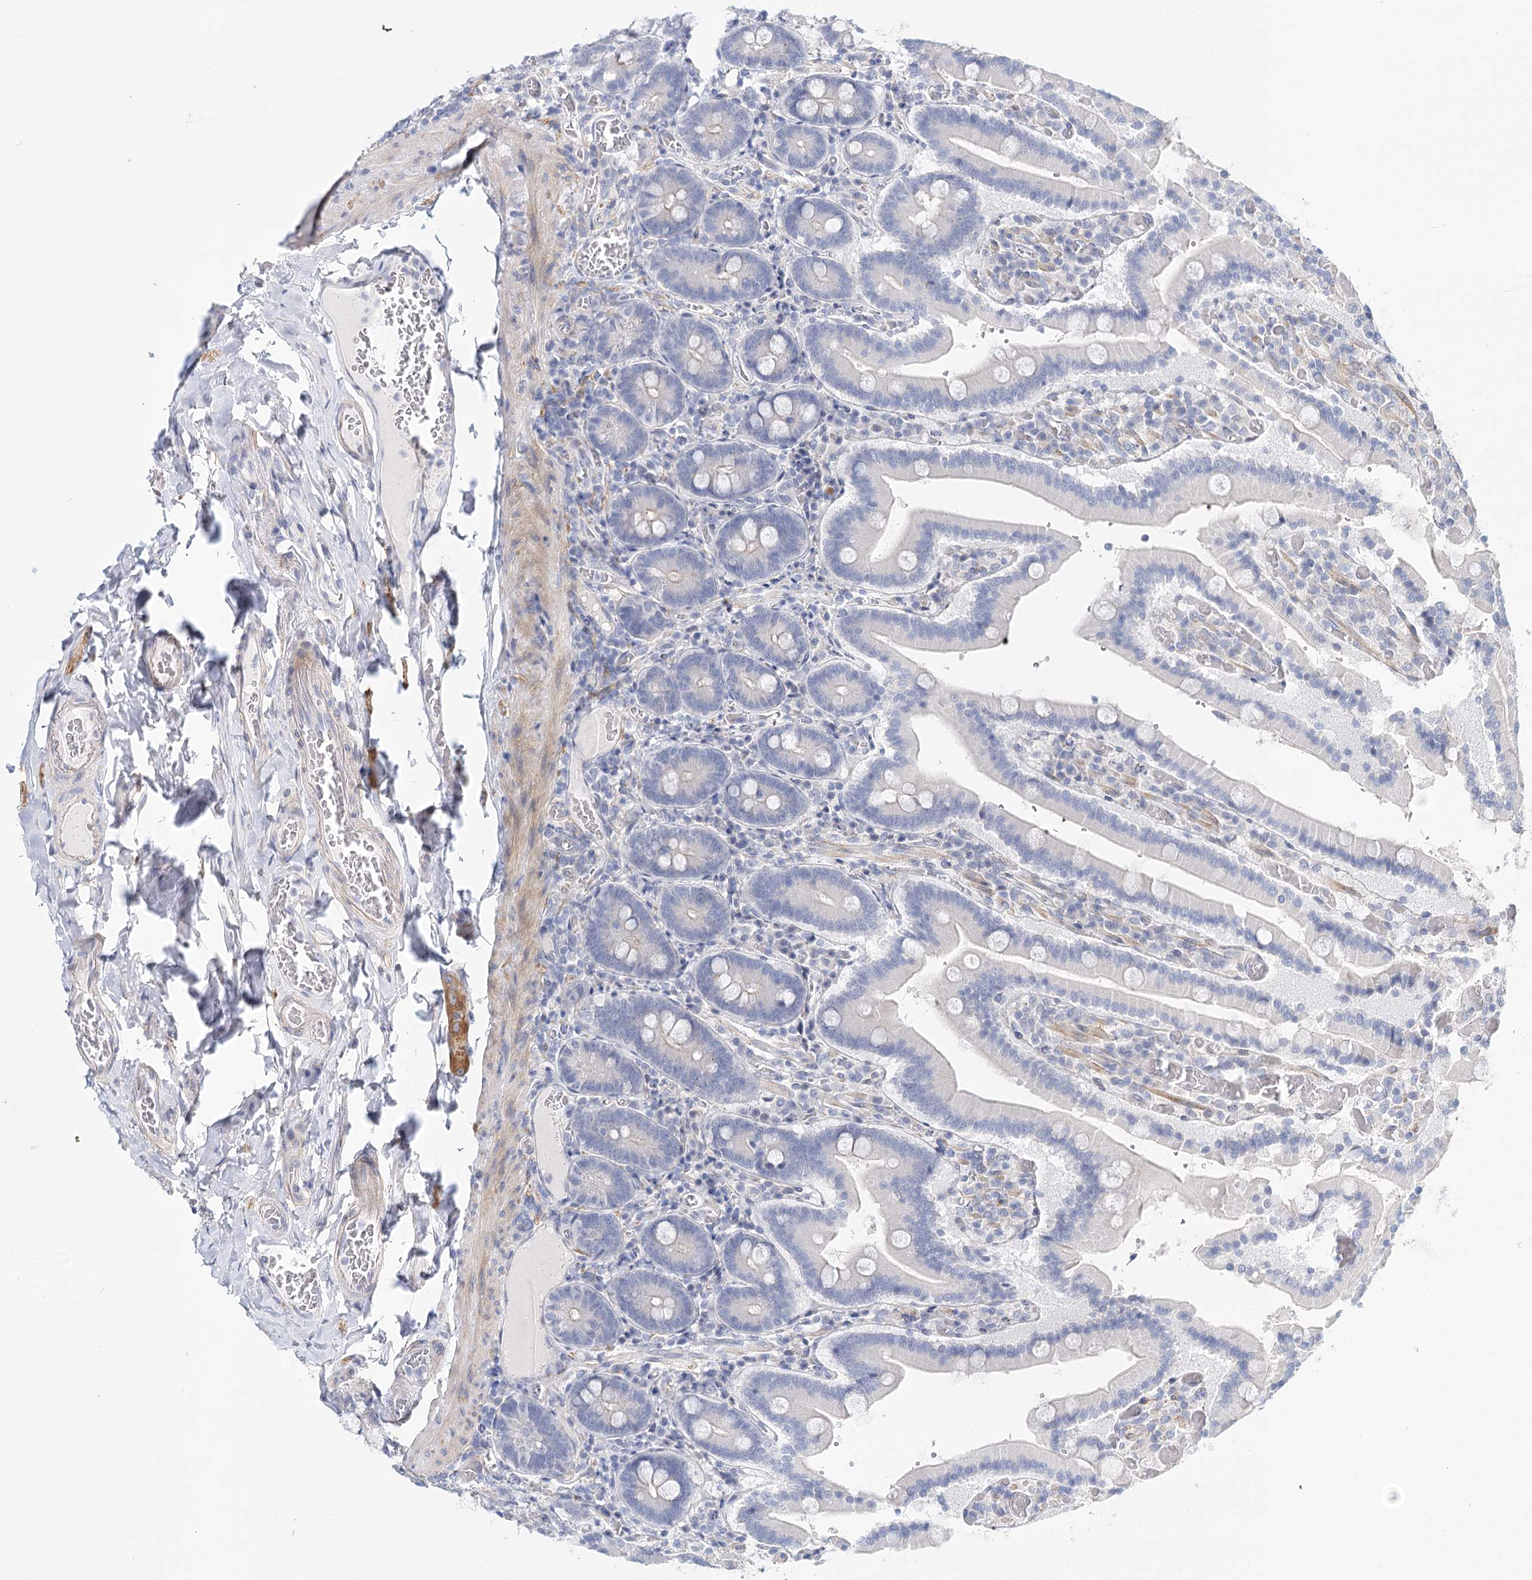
{"staining": {"intensity": "negative", "quantity": "none", "location": "none"}, "tissue": "duodenum", "cell_type": "Glandular cells", "image_type": "normal", "snomed": [{"axis": "morphology", "description": "Normal tissue, NOS"}, {"axis": "topography", "description": "Duodenum"}], "caption": "An immunohistochemistry (IHC) image of normal duodenum is shown. There is no staining in glandular cells of duodenum. Nuclei are stained in blue.", "gene": "TEX12", "patient": {"sex": "female", "age": 62}}